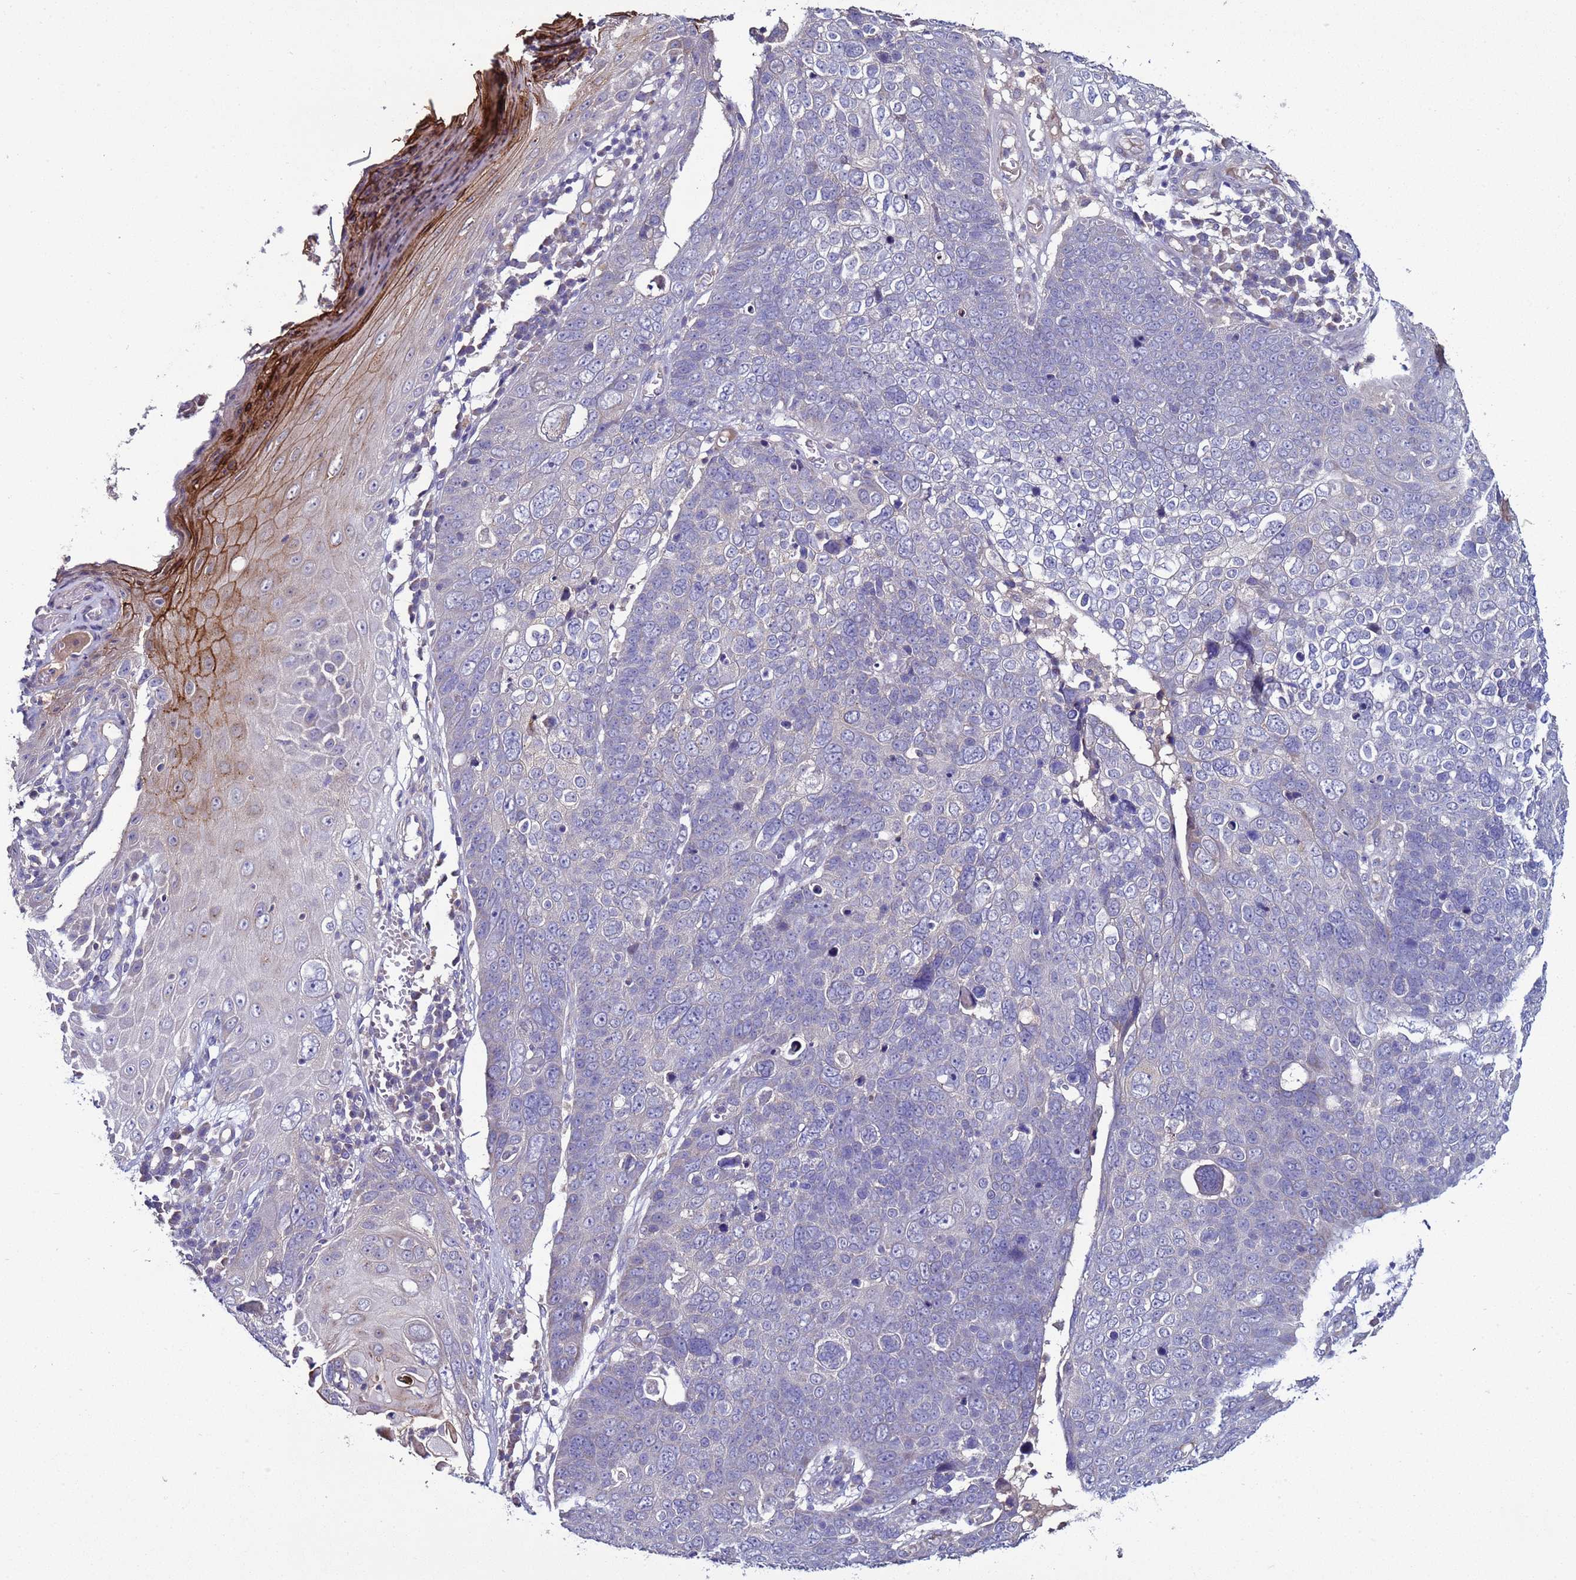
{"staining": {"intensity": "negative", "quantity": "none", "location": "none"}, "tissue": "skin cancer", "cell_type": "Tumor cells", "image_type": "cancer", "snomed": [{"axis": "morphology", "description": "Squamous cell carcinoma, NOS"}, {"axis": "topography", "description": "Skin"}], "caption": "Protein analysis of skin squamous cell carcinoma exhibits no significant positivity in tumor cells. (Stains: DAB (3,3'-diaminobenzidine) IHC with hematoxylin counter stain, Microscopy: brightfield microscopy at high magnification).", "gene": "RABL2B", "patient": {"sex": "male", "age": 71}}